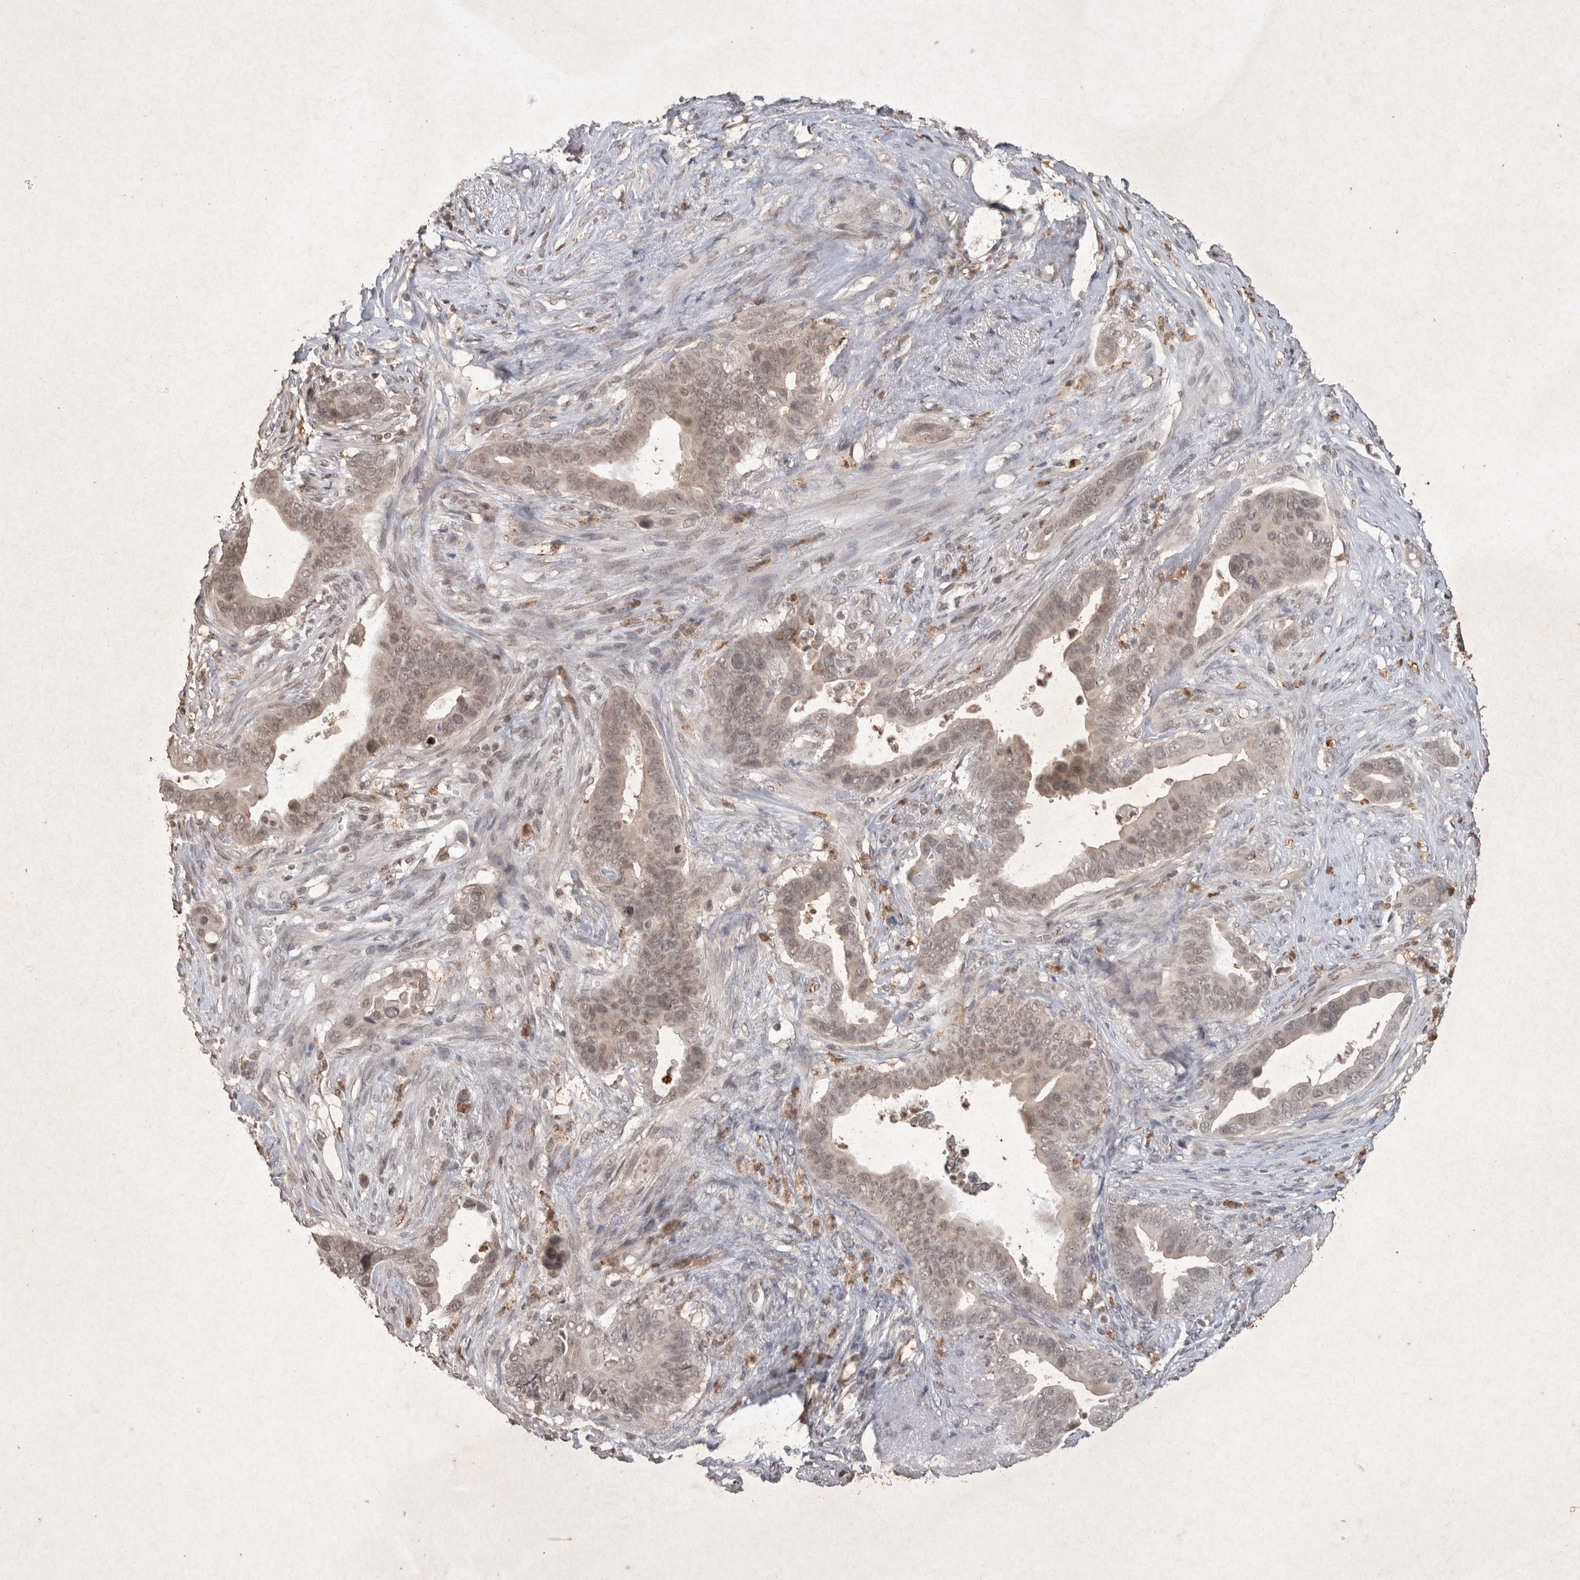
{"staining": {"intensity": "weak", "quantity": "25%-75%", "location": "nuclear"}, "tissue": "pancreatic cancer", "cell_type": "Tumor cells", "image_type": "cancer", "snomed": [{"axis": "morphology", "description": "Adenocarcinoma, NOS"}, {"axis": "topography", "description": "Pancreas"}], "caption": "About 25%-75% of tumor cells in human pancreatic adenocarcinoma display weak nuclear protein positivity as visualized by brown immunohistochemical staining.", "gene": "HRK", "patient": {"sex": "female", "age": 72}}